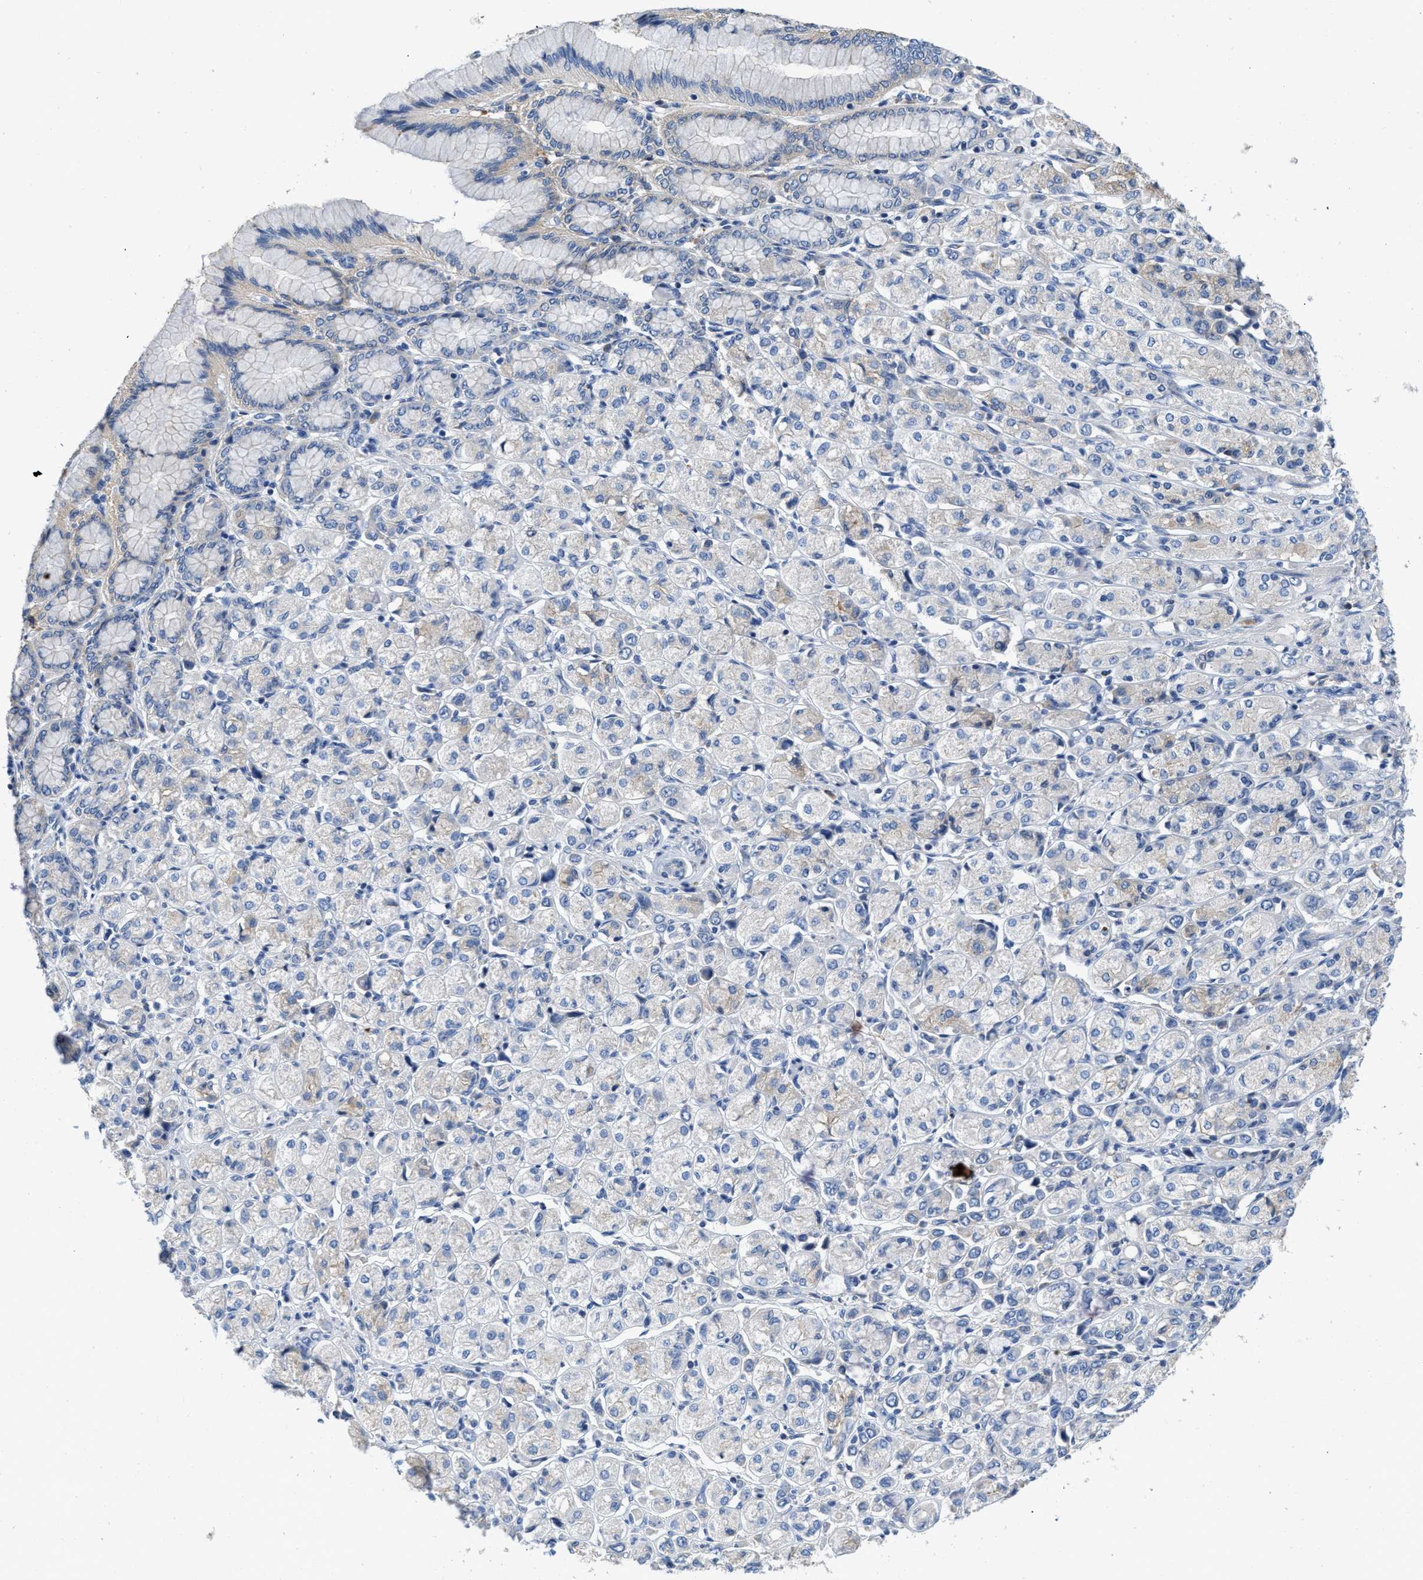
{"staining": {"intensity": "negative", "quantity": "none", "location": "none"}, "tissue": "stomach cancer", "cell_type": "Tumor cells", "image_type": "cancer", "snomed": [{"axis": "morphology", "description": "Adenocarcinoma, NOS"}, {"axis": "topography", "description": "Stomach"}], "caption": "Immunohistochemistry of stomach cancer demonstrates no positivity in tumor cells. (Brightfield microscopy of DAB (3,3'-diaminobenzidine) IHC at high magnification).", "gene": "C1S", "patient": {"sex": "female", "age": 65}}